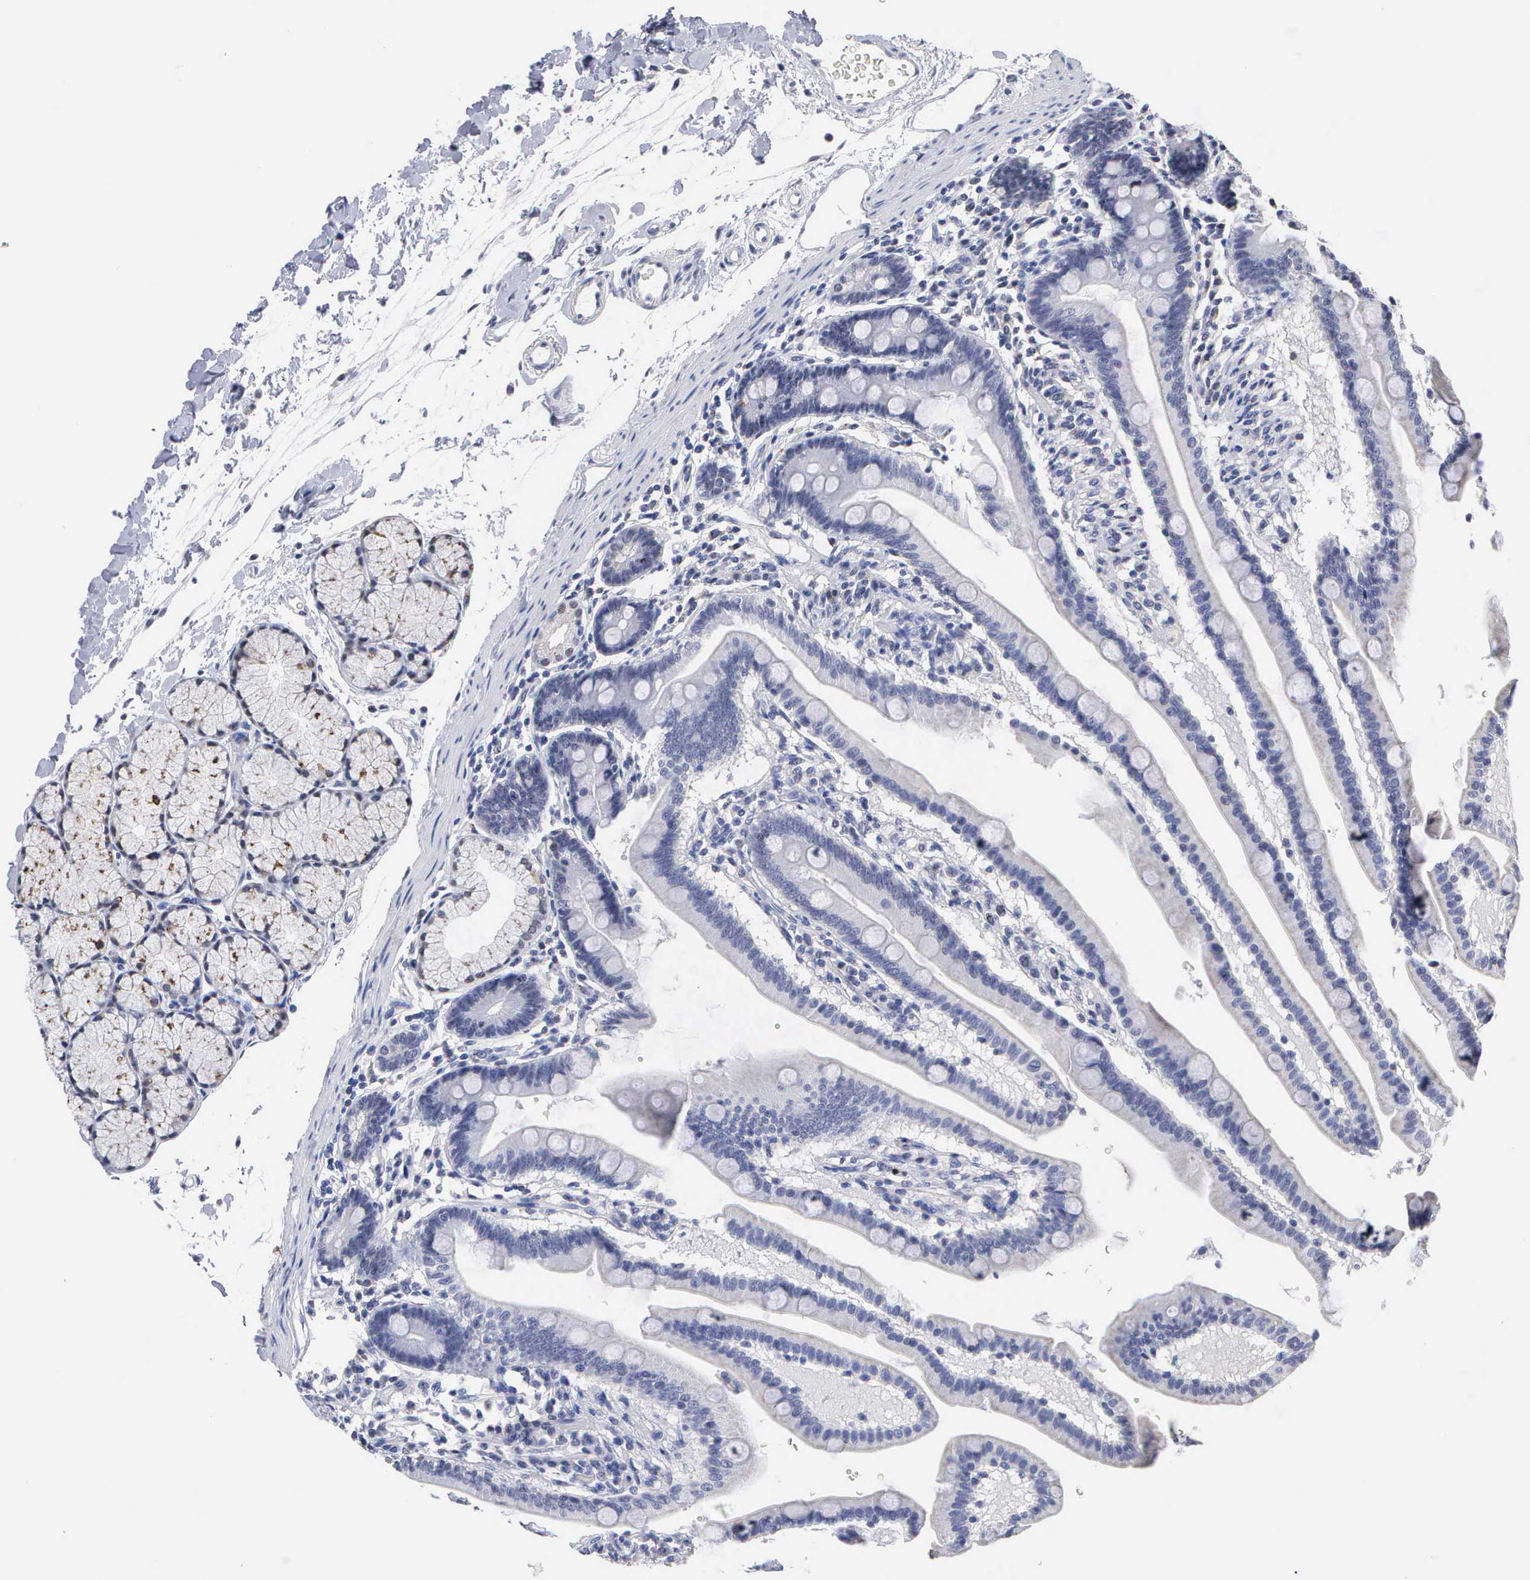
{"staining": {"intensity": "weak", "quantity": "25%-75%", "location": "nuclear"}, "tissue": "duodenum", "cell_type": "Glandular cells", "image_type": "normal", "snomed": [{"axis": "morphology", "description": "Normal tissue, NOS"}, {"axis": "topography", "description": "Duodenum"}], "caption": "Duodenum stained for a protein (brown) reveals weak nuclear positive expression in about 25%-75% of glandular cells.", "gene": "KDM6A", "patient": {"sex": "female", "age": 77}}